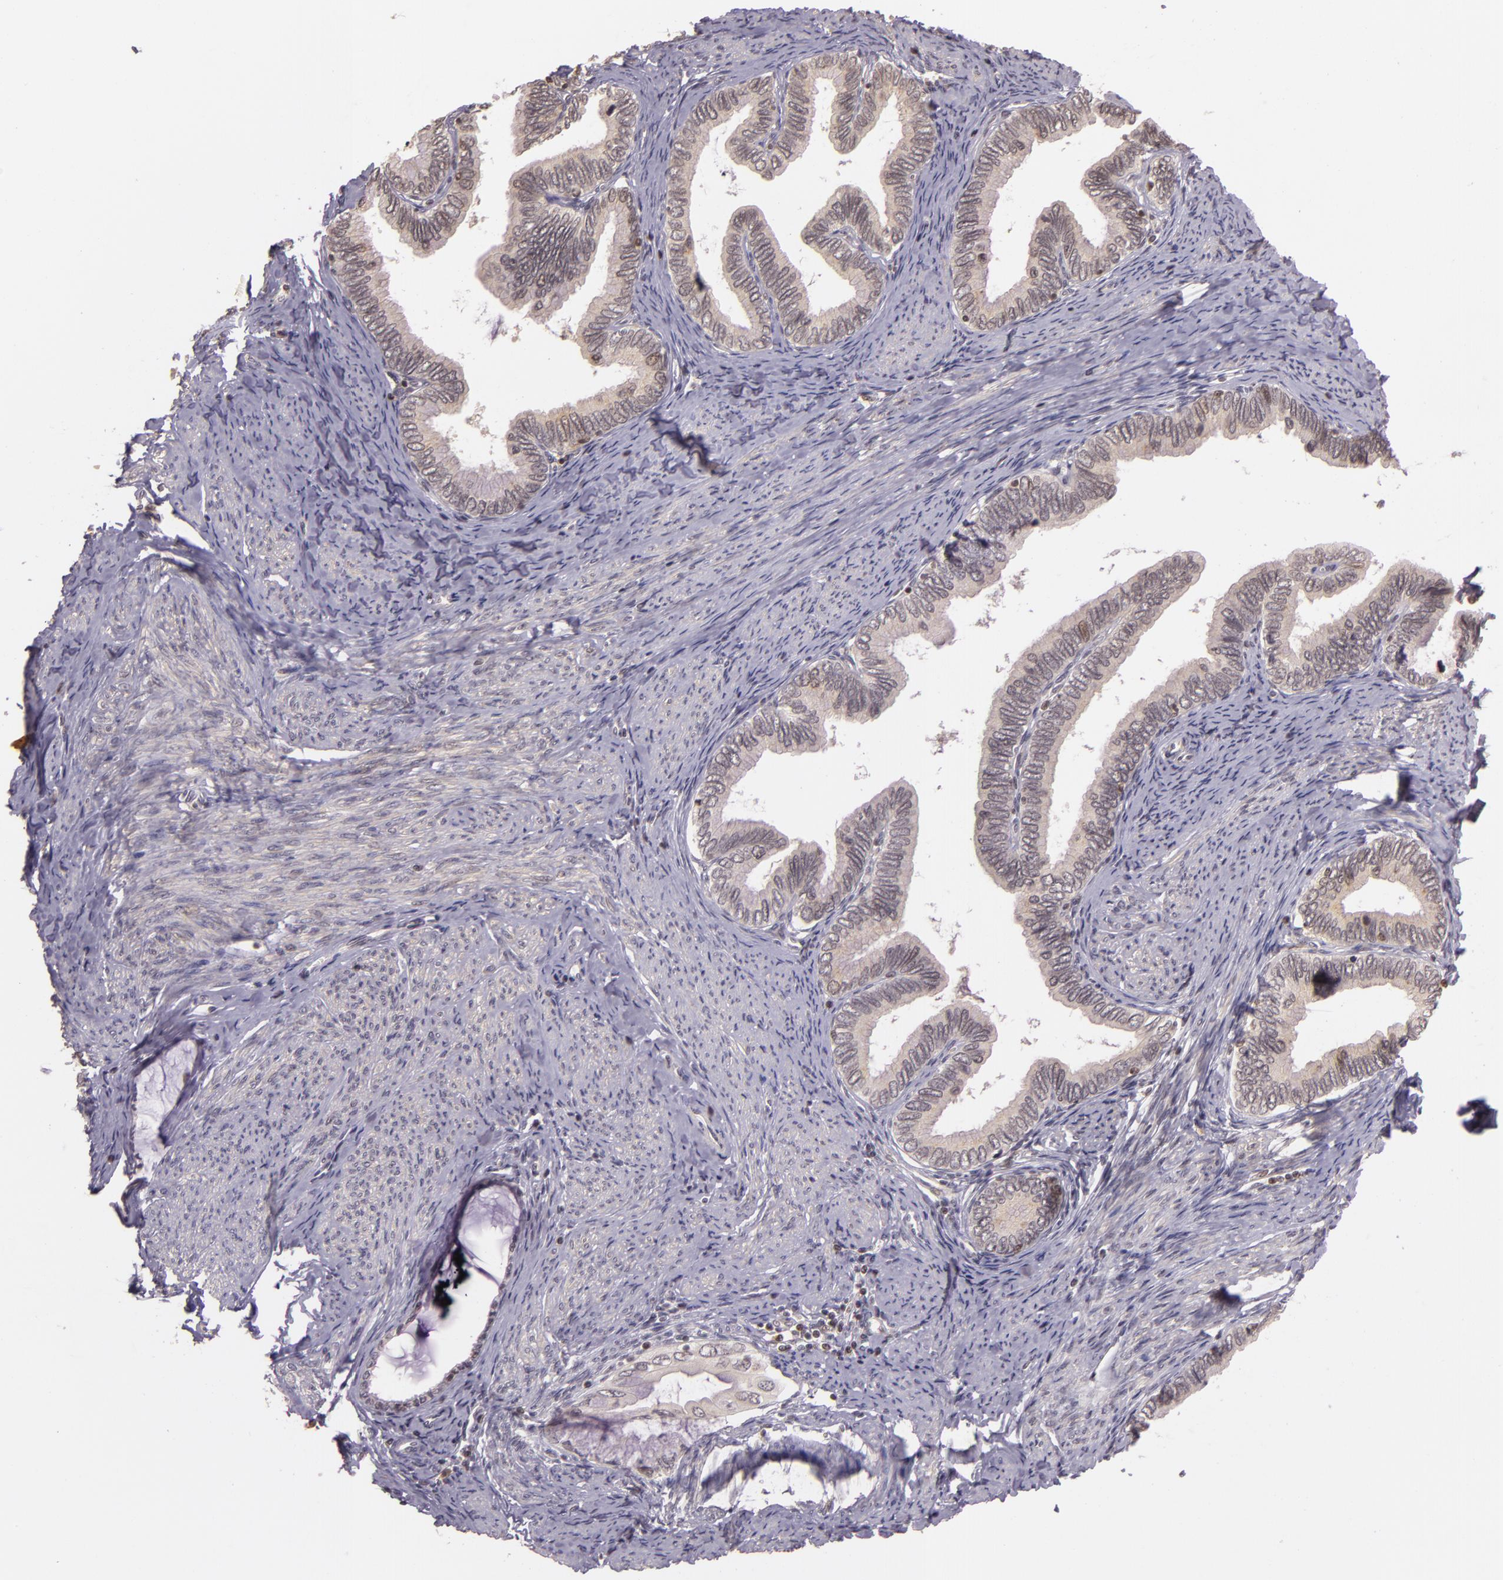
{"staining": {"intensity": "weak", "quantity": ">75%", "location": "cytoplasmic/membranous"}, "tissue": "cervical cancer", "cell_type": "Tumor cells", "image_type": "cancer", "snomed": [{"axis": "morphology", "description": "Adenocarcinoma, NOS"}, {"axis": "topography", "description": "Cervix"}], "caption": "High-power microscopy captured an IHC photomicrograph of adenocarcinoma (cervical), revealing weak cytoplasmic/membranous staining in approximately >75% of tumor cells. (DAB IHC, brown staining for protein, blue staining for nuclei).", "gene": "TXNRD2", "patient": {"sex": "female", "age": 49}}